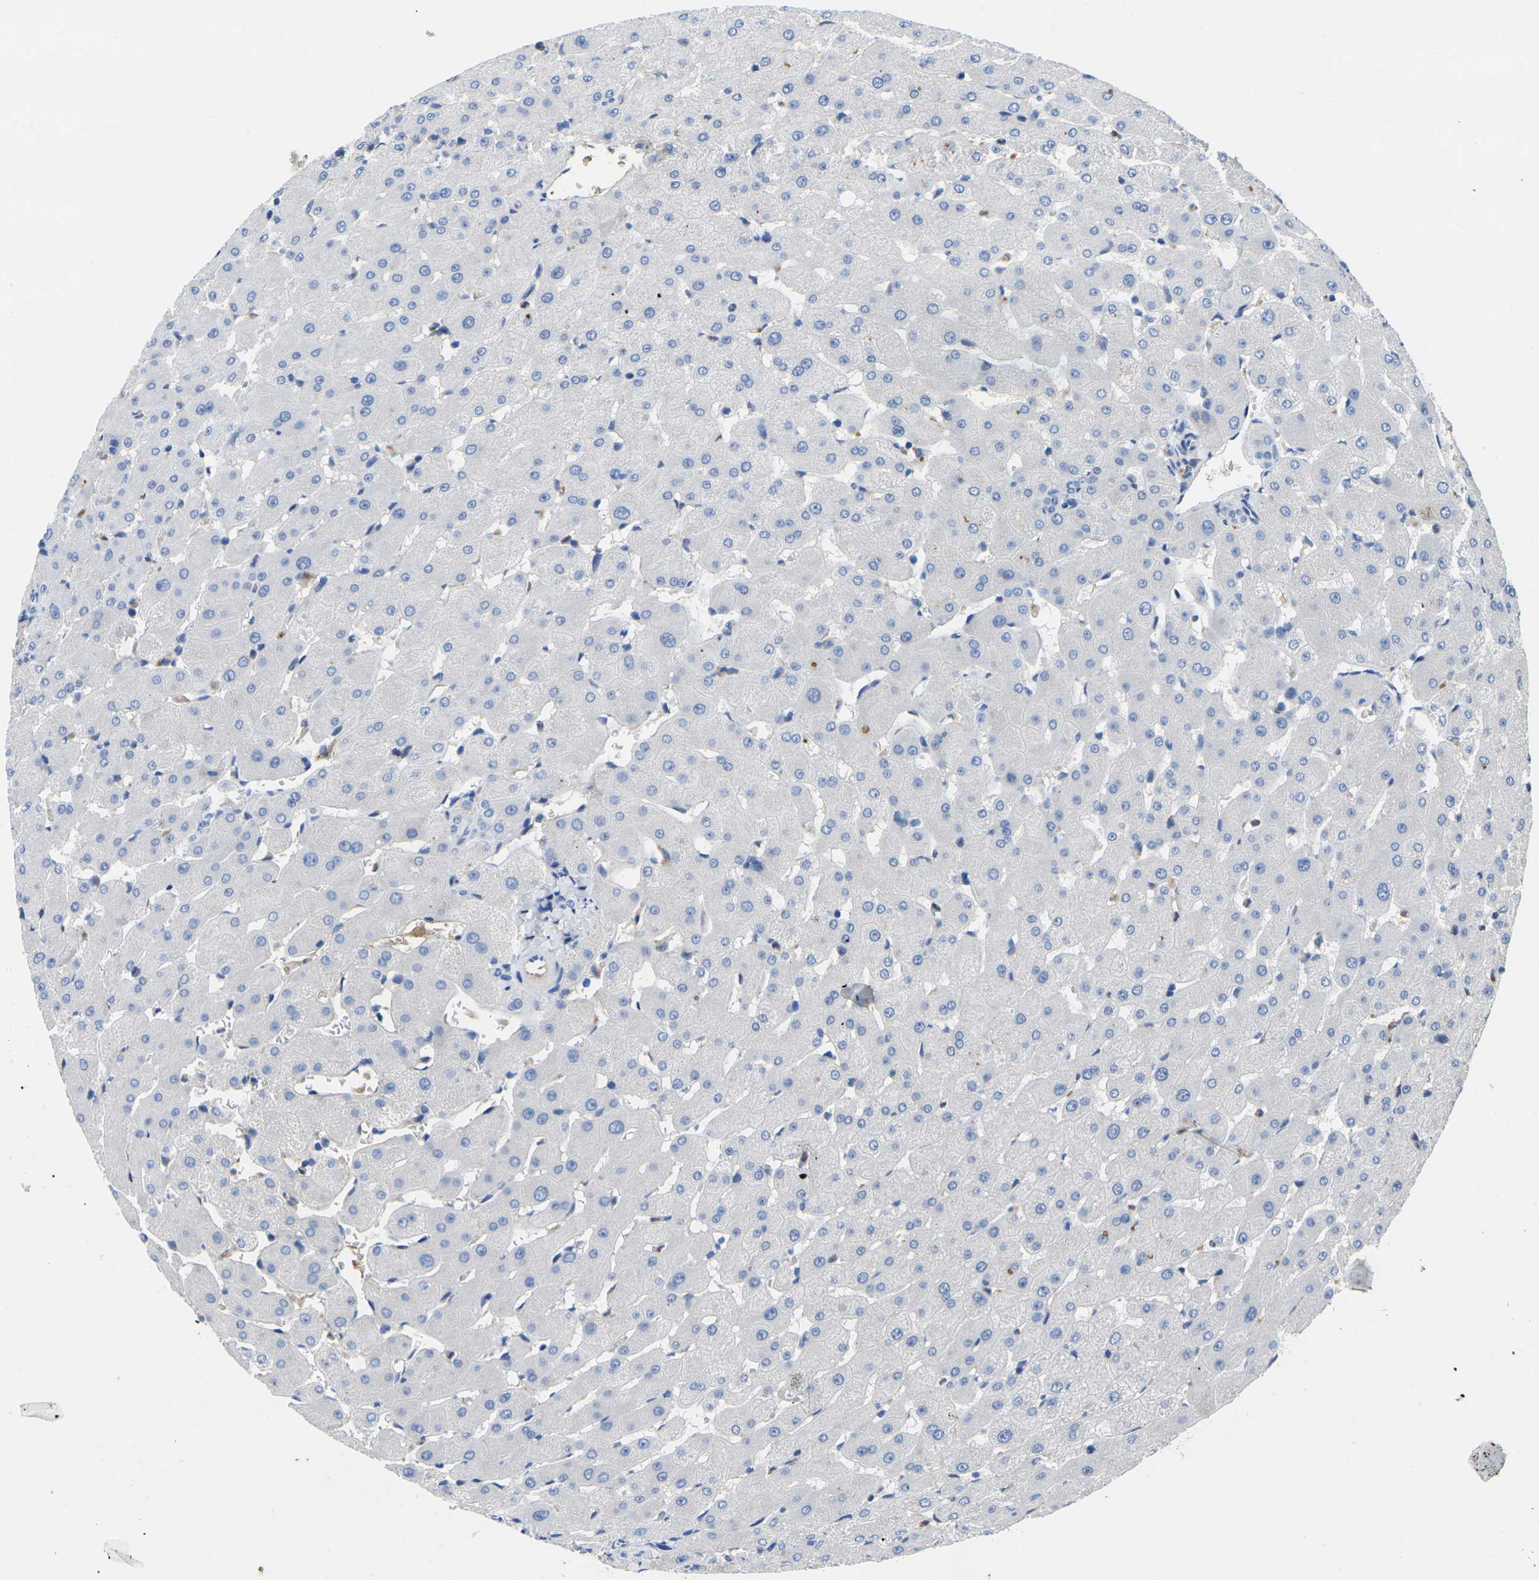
{"staining": {"intensity": "negative", "quantity": "none", "location": "none"}, "tissue": "liver", "cell_type": "Cholangiocytes", "image_type": "normal", "snomed": [{"axis": "morphology", "description": "Normal tissue, NOS"}, {"axis": "topography", "description": "Liver"}], "caption": "The histopathology image reveals no staining of cholangiocytes in unremarkable liver.", "gene": "GREM2", "patient": {"sex": "female", "age": 63}}